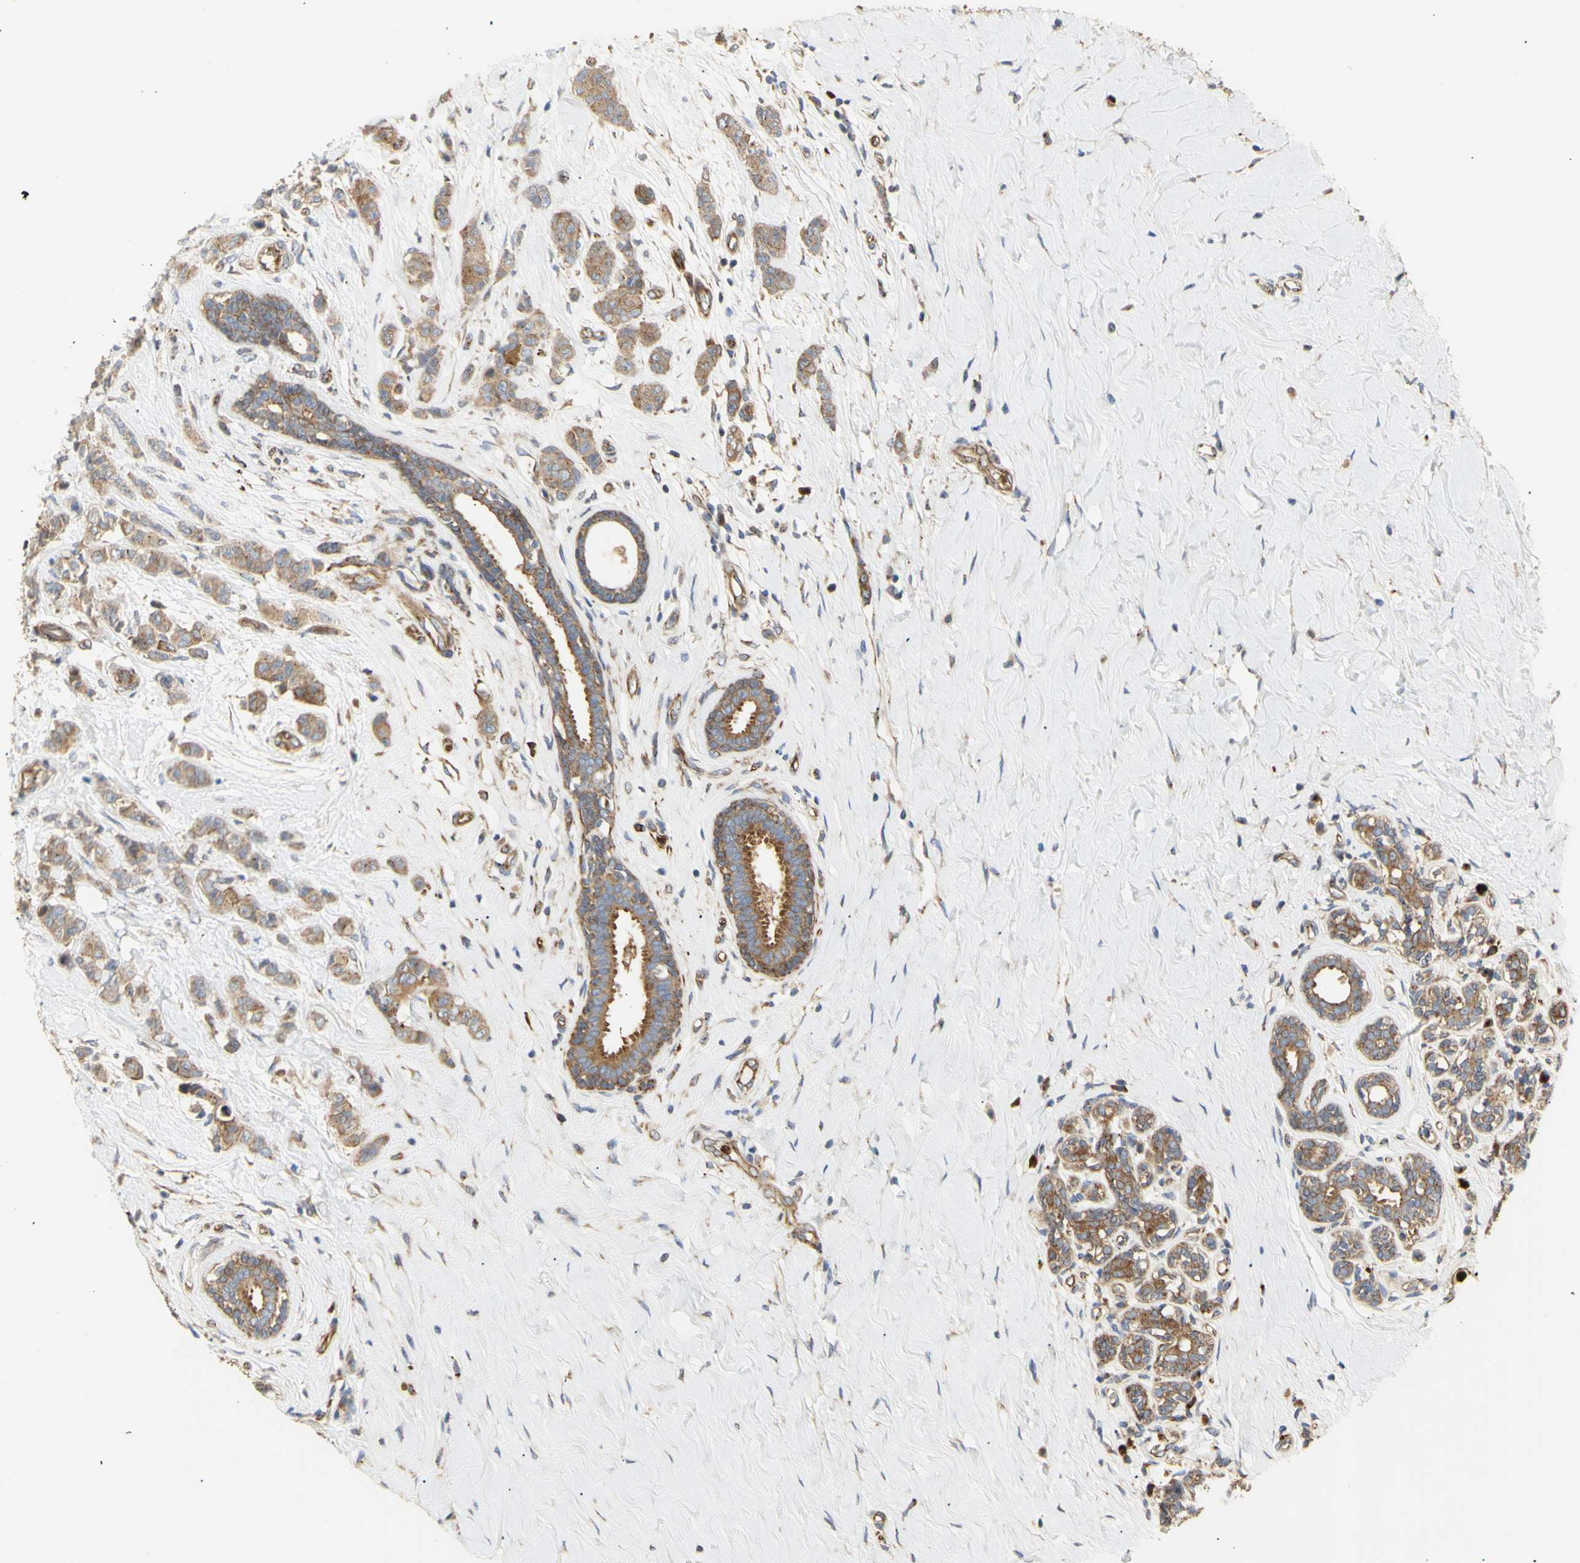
{"staining": {"intensity": "weak", "quantity": ">75%", "location": "cytoplasmic/membranous"}, "tissue": "breast cancer", "cell_type": "Tumor cells", "image_type": "cancer", "snomed": [{"axis": "morphology", "description": "Normal tissue, NOS"}, {"axis": "morphology", "description": "Duct carcinoma"}, {"axis": "topography", "description": "Breast"}], "caption": "This is a histology image of immunohistochemistry (IHC) staining of infiltrating ductal carcinoma (breast), which shows weak staining in the cytoplasmic/membranous of tumor cells.", "gene": "TUBG2", "patient": {"sex": "female", "age": 40}}